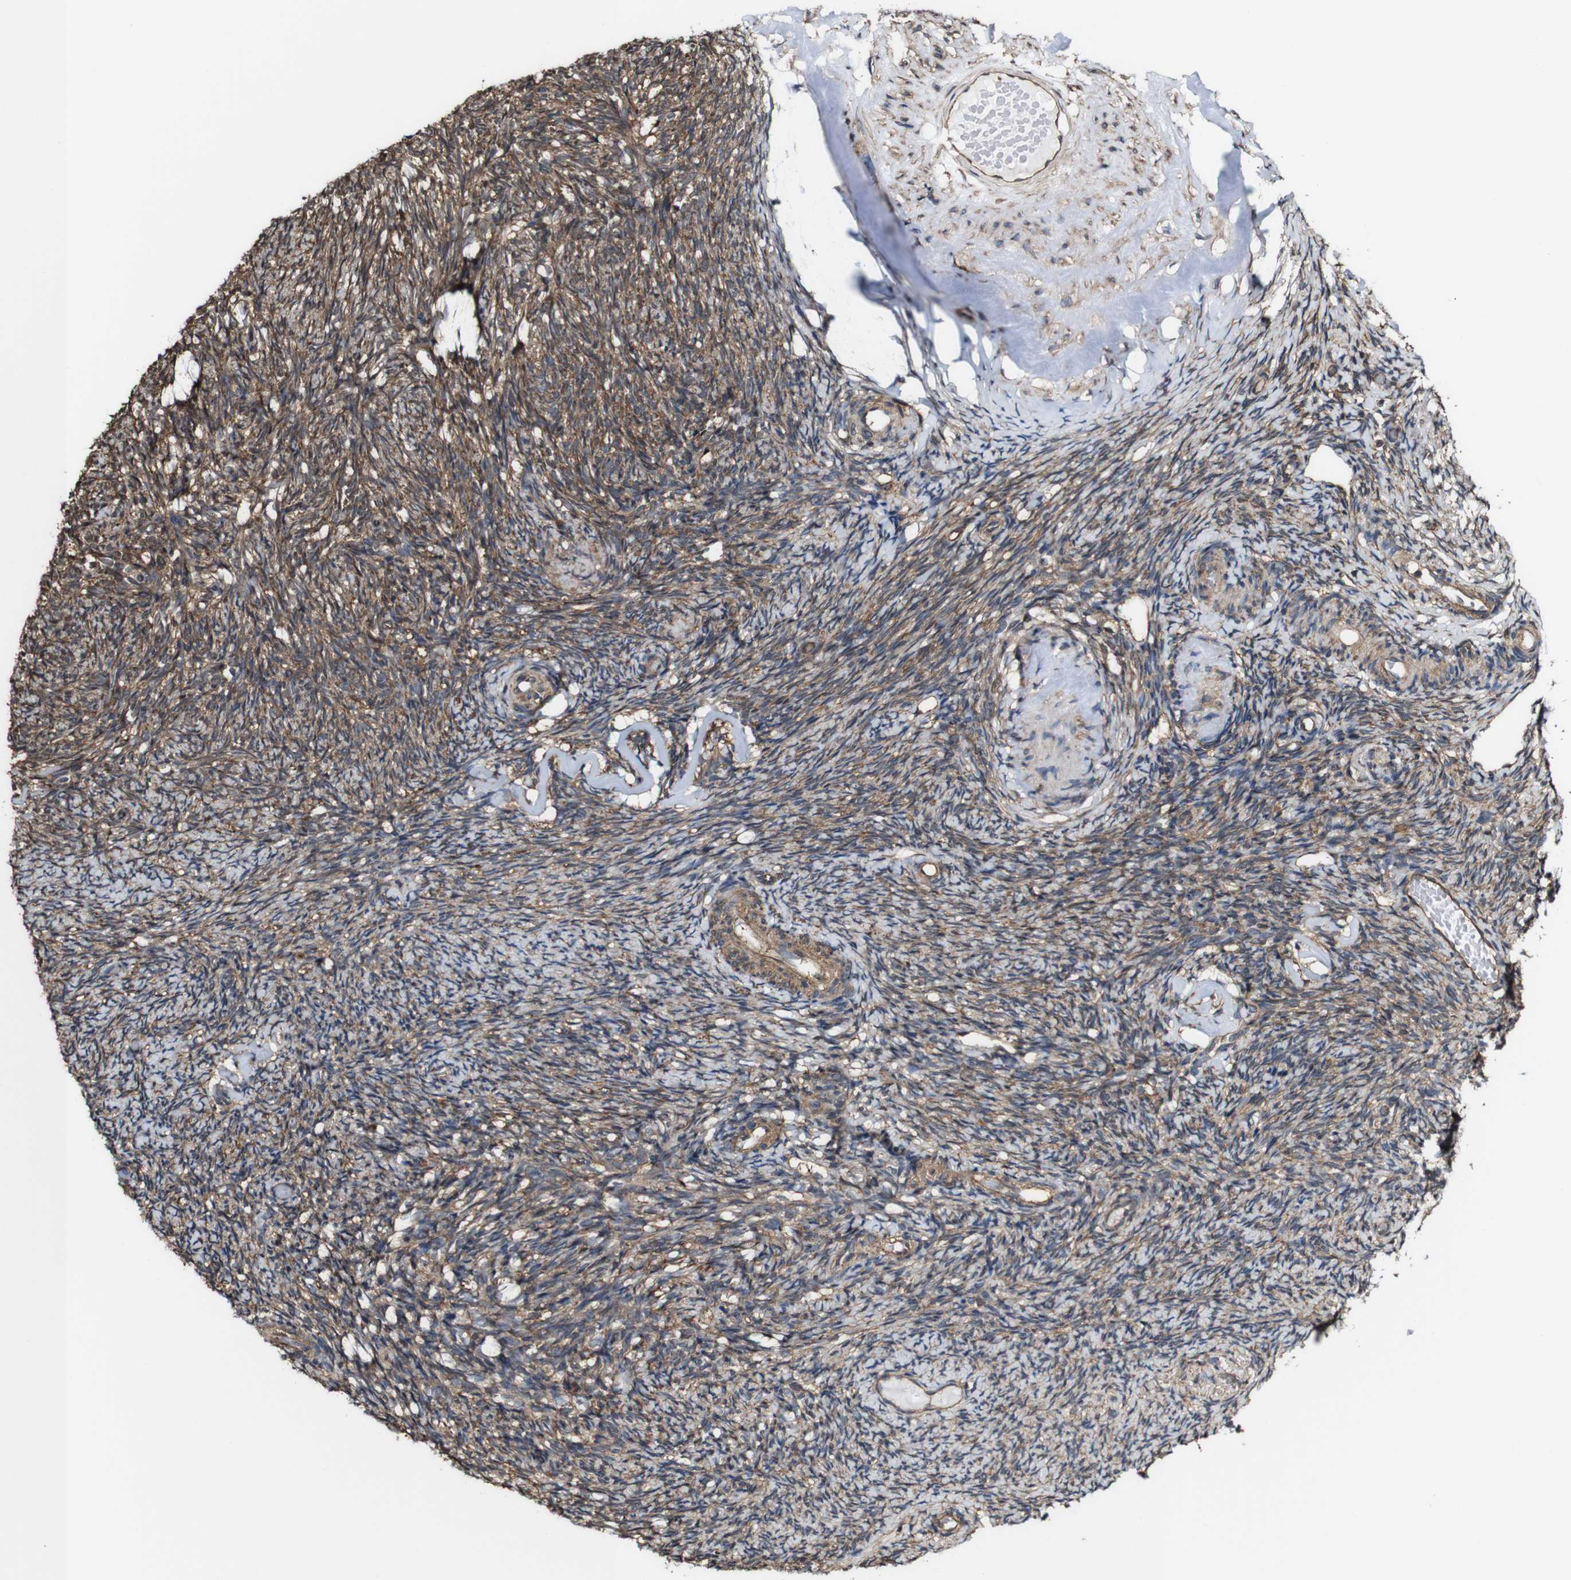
{"staining": {"intensity": "moderate", "quantity": ">75%", "location": "cytoplasmic/membranous"}, "tissue": "ovary", "cell_type": "Follicle cells", "image_type": "normal", "snomed": [{"axis": "morphology", "description": "Normal tissue, NOS"}, {"axis": "topography", "description": "Ovary"}], "caption": "Benign ovary exhibits moderate cytoplasmic/membranous positivity in about >75% of follicle cells, visualized by immunohistochemistry.", "gene": "PTPRR", "patient": {"sex": "female", "age": 60}}